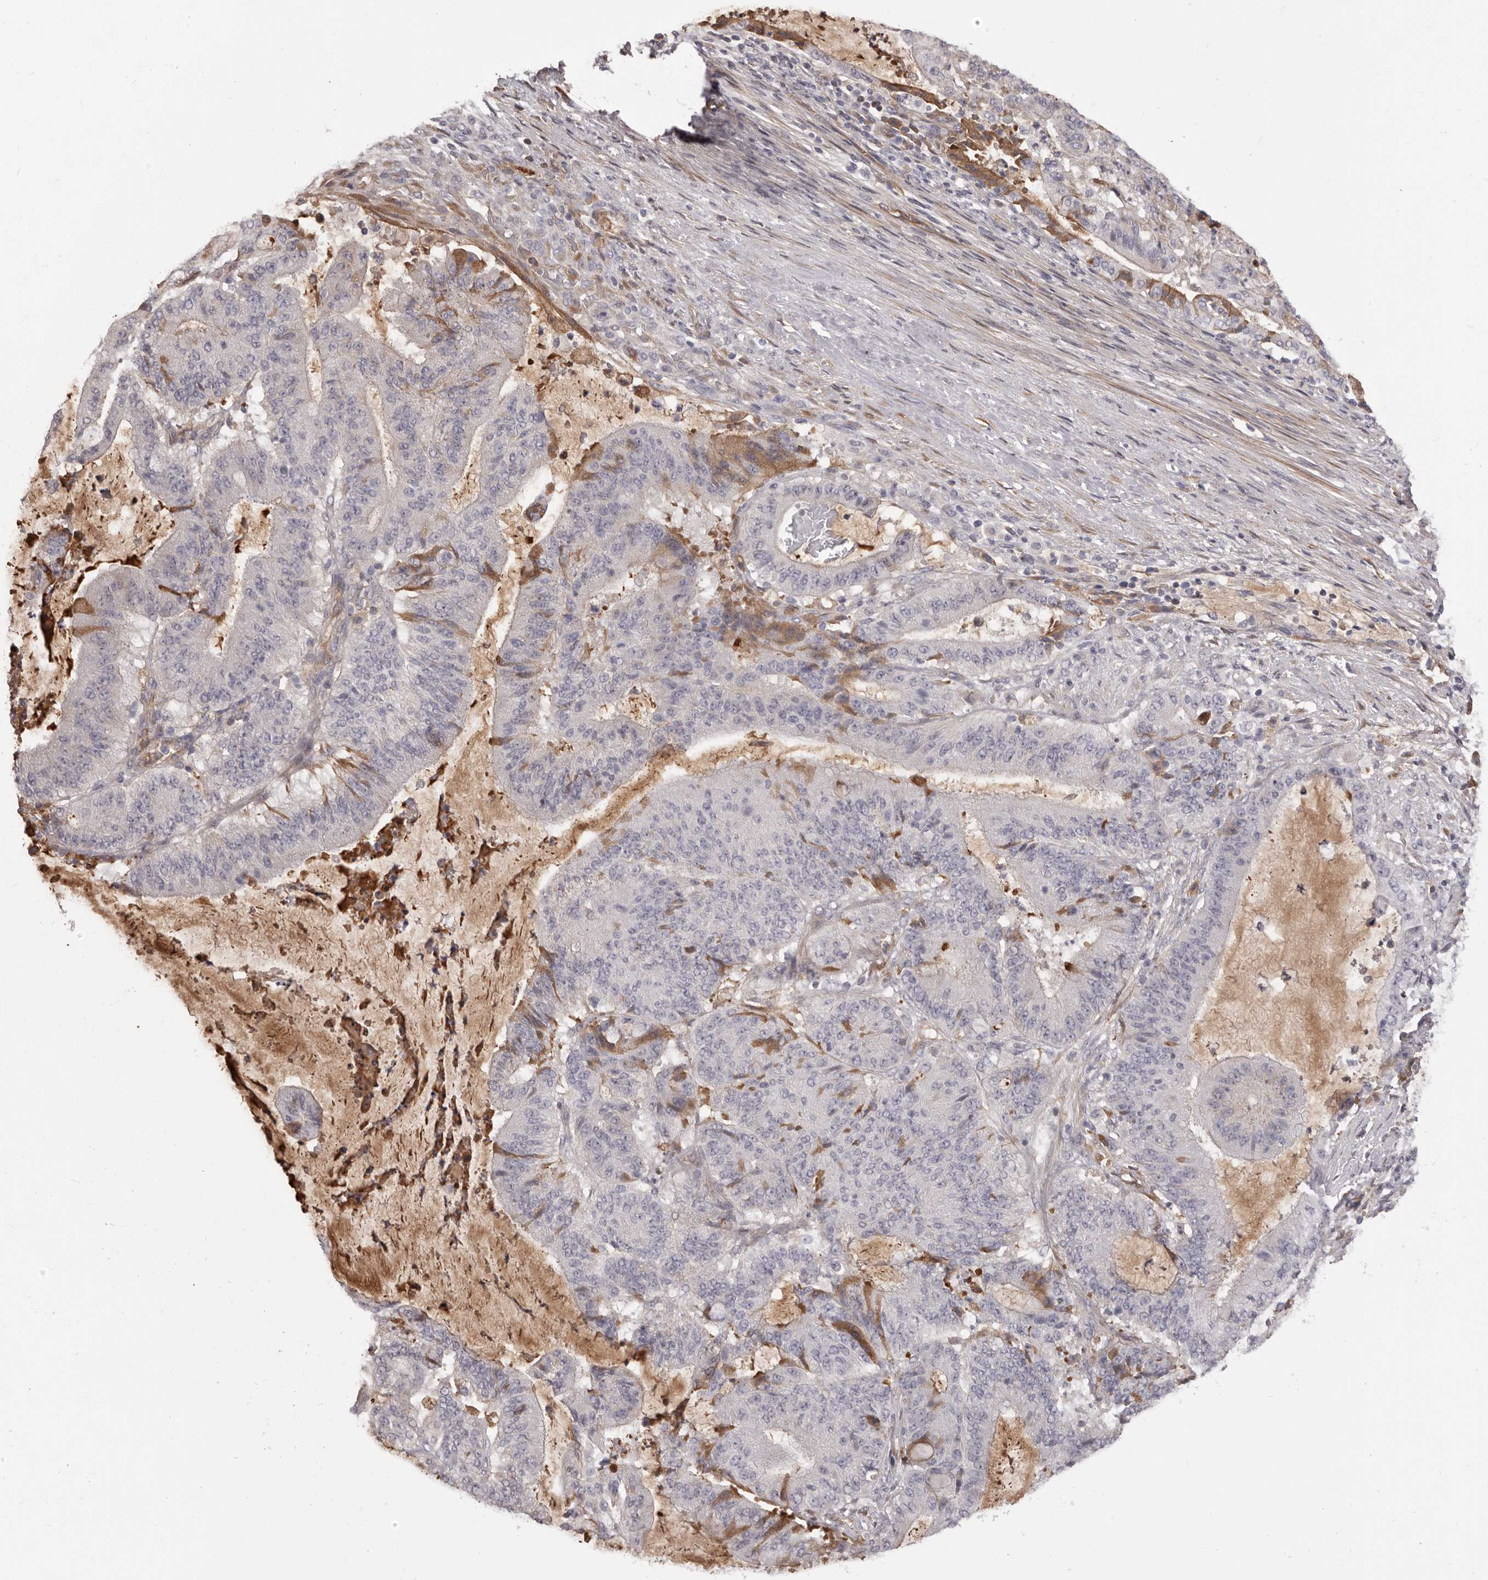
{"staining": {"intensity": "moderate", "quantity": "<25%", "location": "cytoplasmic/membranous"}, "tissue": "liver cancer", "cell_type": "Tumor cells", "image_type": "cancer", "snomed": [{"axis": "morphology", "description": "Normal tissue, NOS"}, {"axis": "morphology", "description": "Cholangiocarcinoma"}, {"axis": "topography", "description": "Liver"}, {"axis": "topography", "description": "Peripheral nerve tissue"}], "caption": "IHC histopathology image of neoplastic tissue: cholangiocarcinoma (liver) stained using IHC exhibits low levels of moderate protein expression localized specifically in the cytoplasmic/membranous of tumor cells, appearing as a cytoplasmic/membranous brown color.", "gene": "OTUD3", "patient": {"sex": "female", "age": 73}}